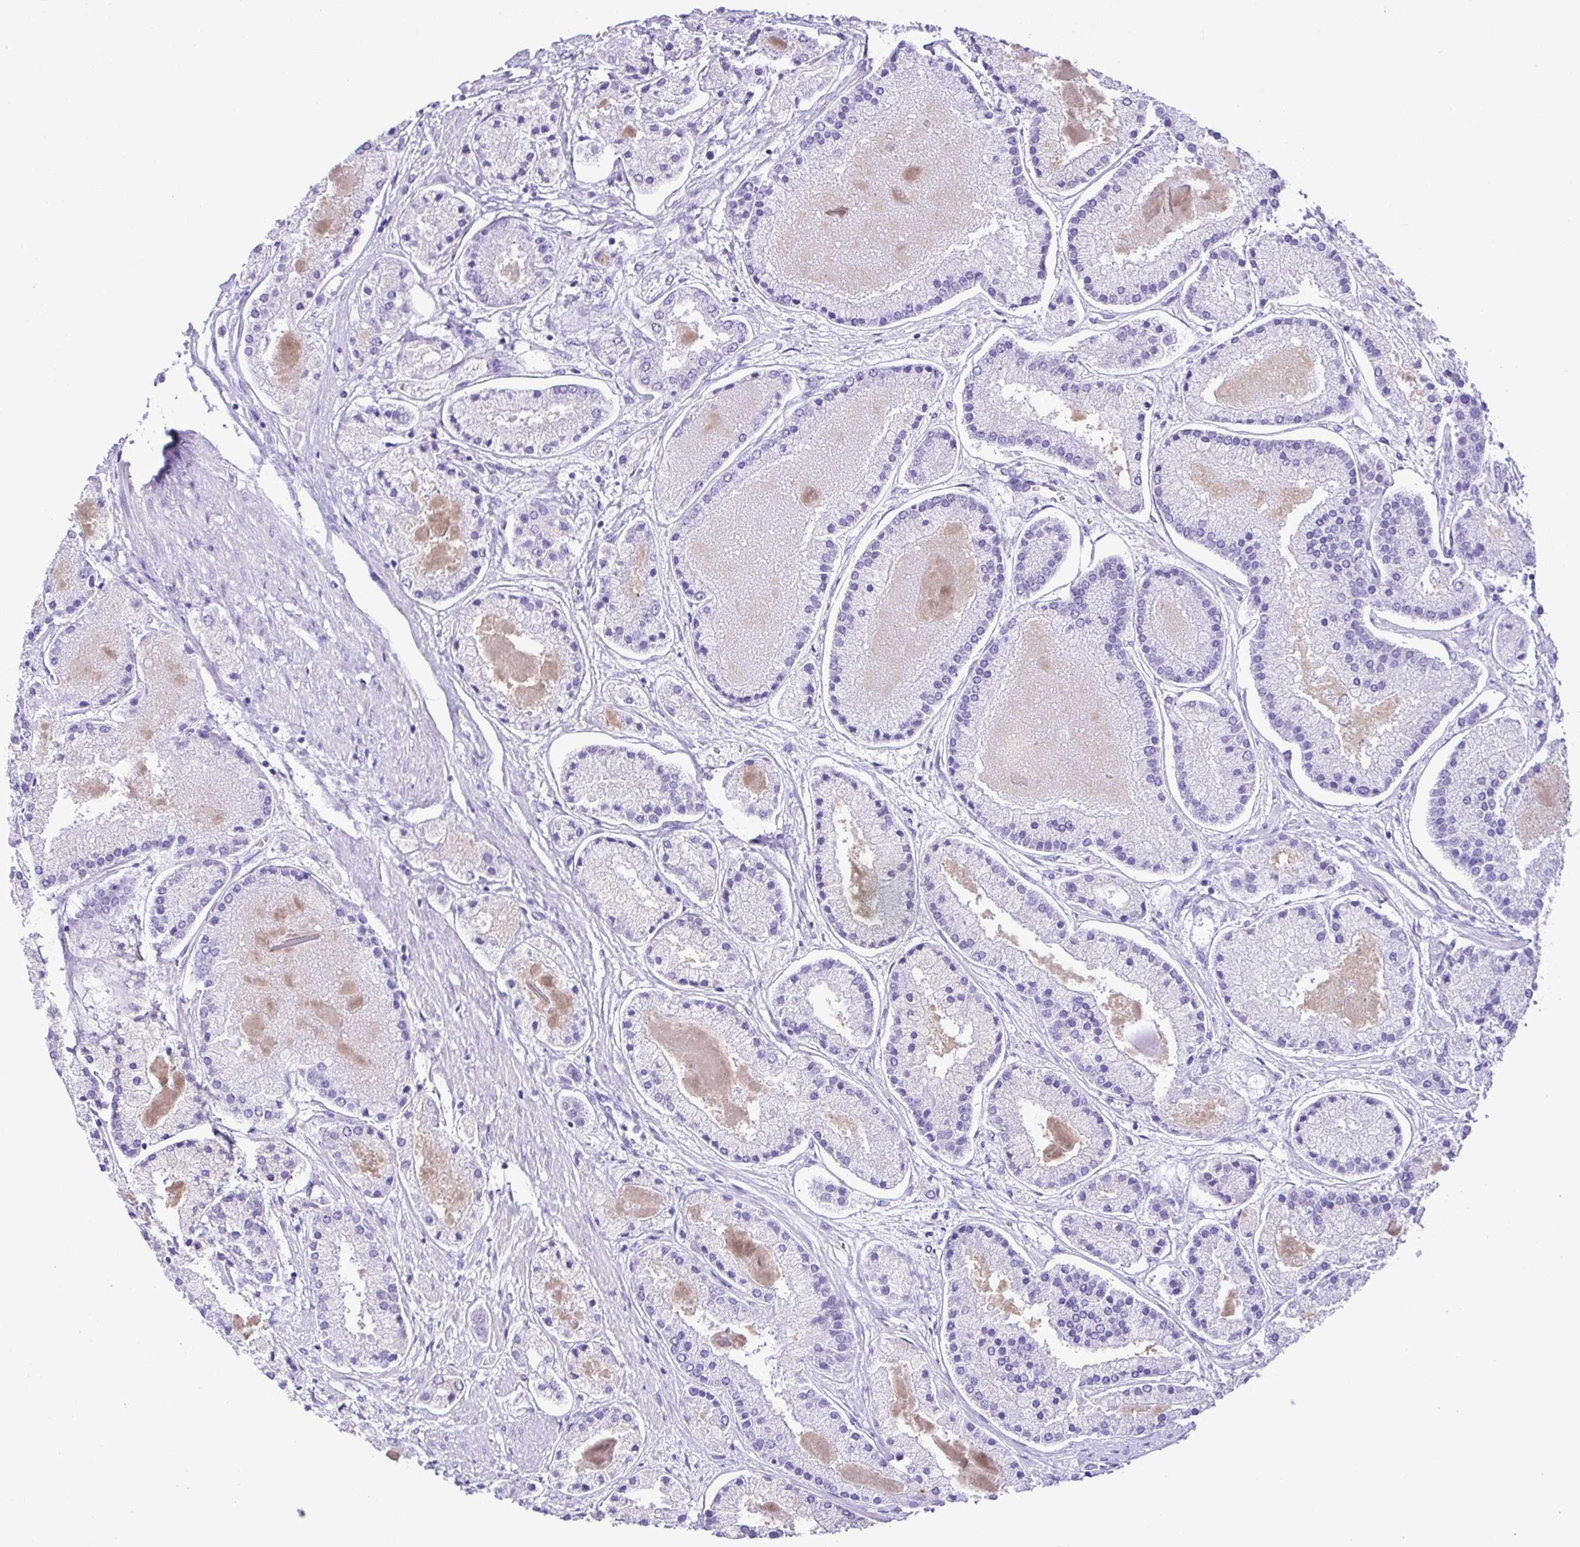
{"staining": {"intensity": "negative", "quantity": "none", "location": "none"}, "tissue": "prostate cancer", "cell_type": "Tumor cells", "image_type": "cancer", "snomed": [{"axis": "morphology", "description": "Adenocarcinoma, High grade"}, {"axis": "topography", "description": "Prostate"}], "caption": "This is an immunohistochemistry micrograph of prostate adenocarcinoma (high-grade). There is no positivity in tumor cells.", "gene": "OVGP1", "patient": {"sex": "male", "age": 67}}